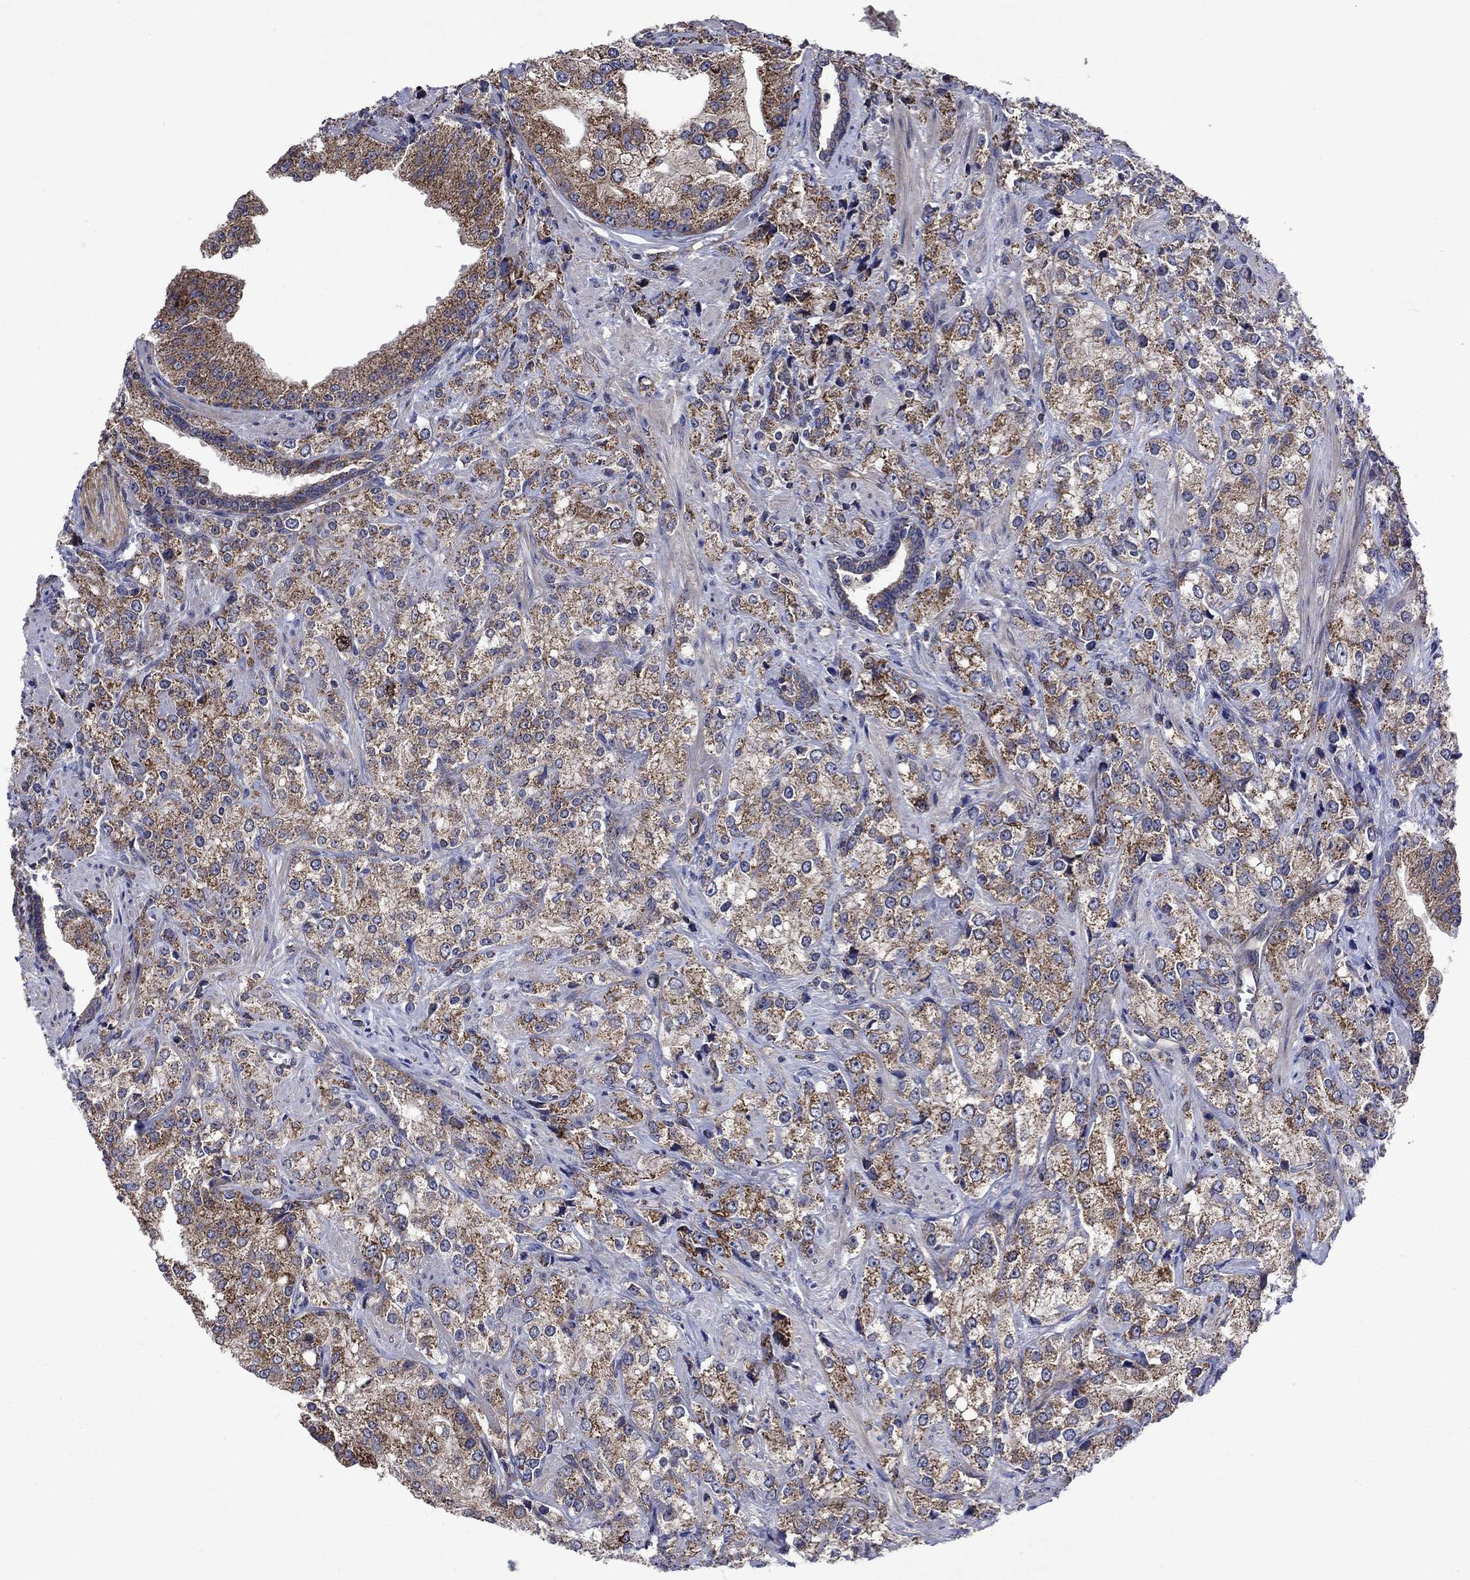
{"staining": {"intensity": "strong", "quantity": "25%-75%", "location": "cytoplasmic/membranous"}, "tissue": "prostate cancer", "cell_type": "Tumor cells", "image_type": "cancer", "snomed": [{"axis": "morphology", "description": "Adenocarcinoma, NOS"}, {"axis": "topography", "description": "Prostate and seminal vesicle, NOS"}, {"axis": "topography", "description": "Prostate"}], "caption": "A micrograph of human adenocarcinoma (prostate) stained for a protein demonstrates strong cytoplasmic/membranous brown staining in tumor cells.", "gene": "KIF22", "patient": {"sex": "male", "age": 68}}